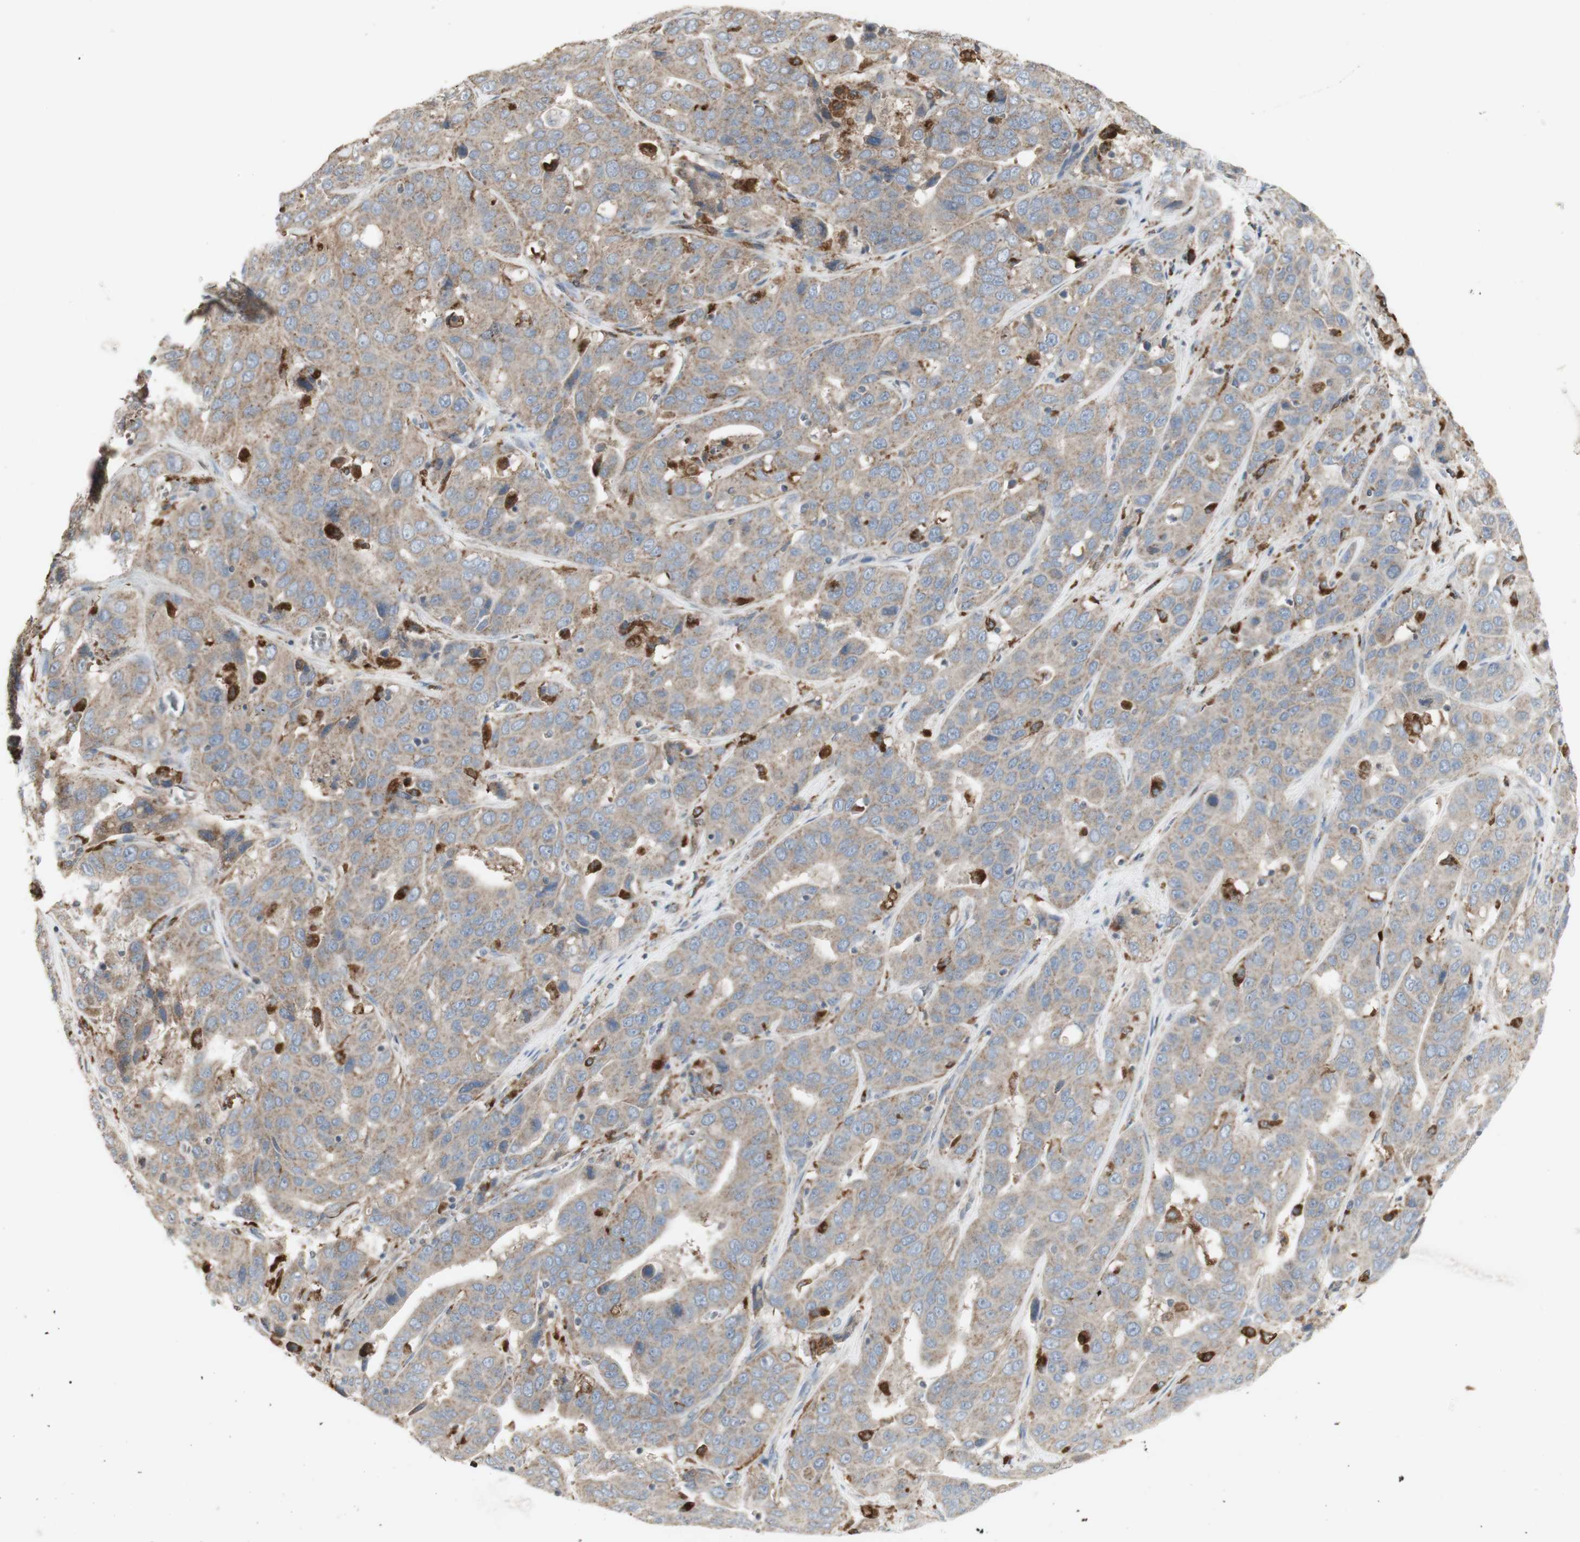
{"staining": {"intensity": "weak", "quantity": ">75%", "location": "cytoplasmic/membranous"}, "tissue": "liver cancer", "cell_type": "Tumor cells", "image_type": "cancer", "snomed": [{"axis": "morphology", "description": "Cholangiocarcinoma"}, {"axis": "topography", "description": "Liver"}], "caption": "Liver cholangiocarcinoma stained with immunohistochemistry exhibits weak cytoplasmic/membranous staining in approximately >75% of tumor cells.", "gene": "ATP6V1E1", "patient": {"sex": "female", "age": 52}}